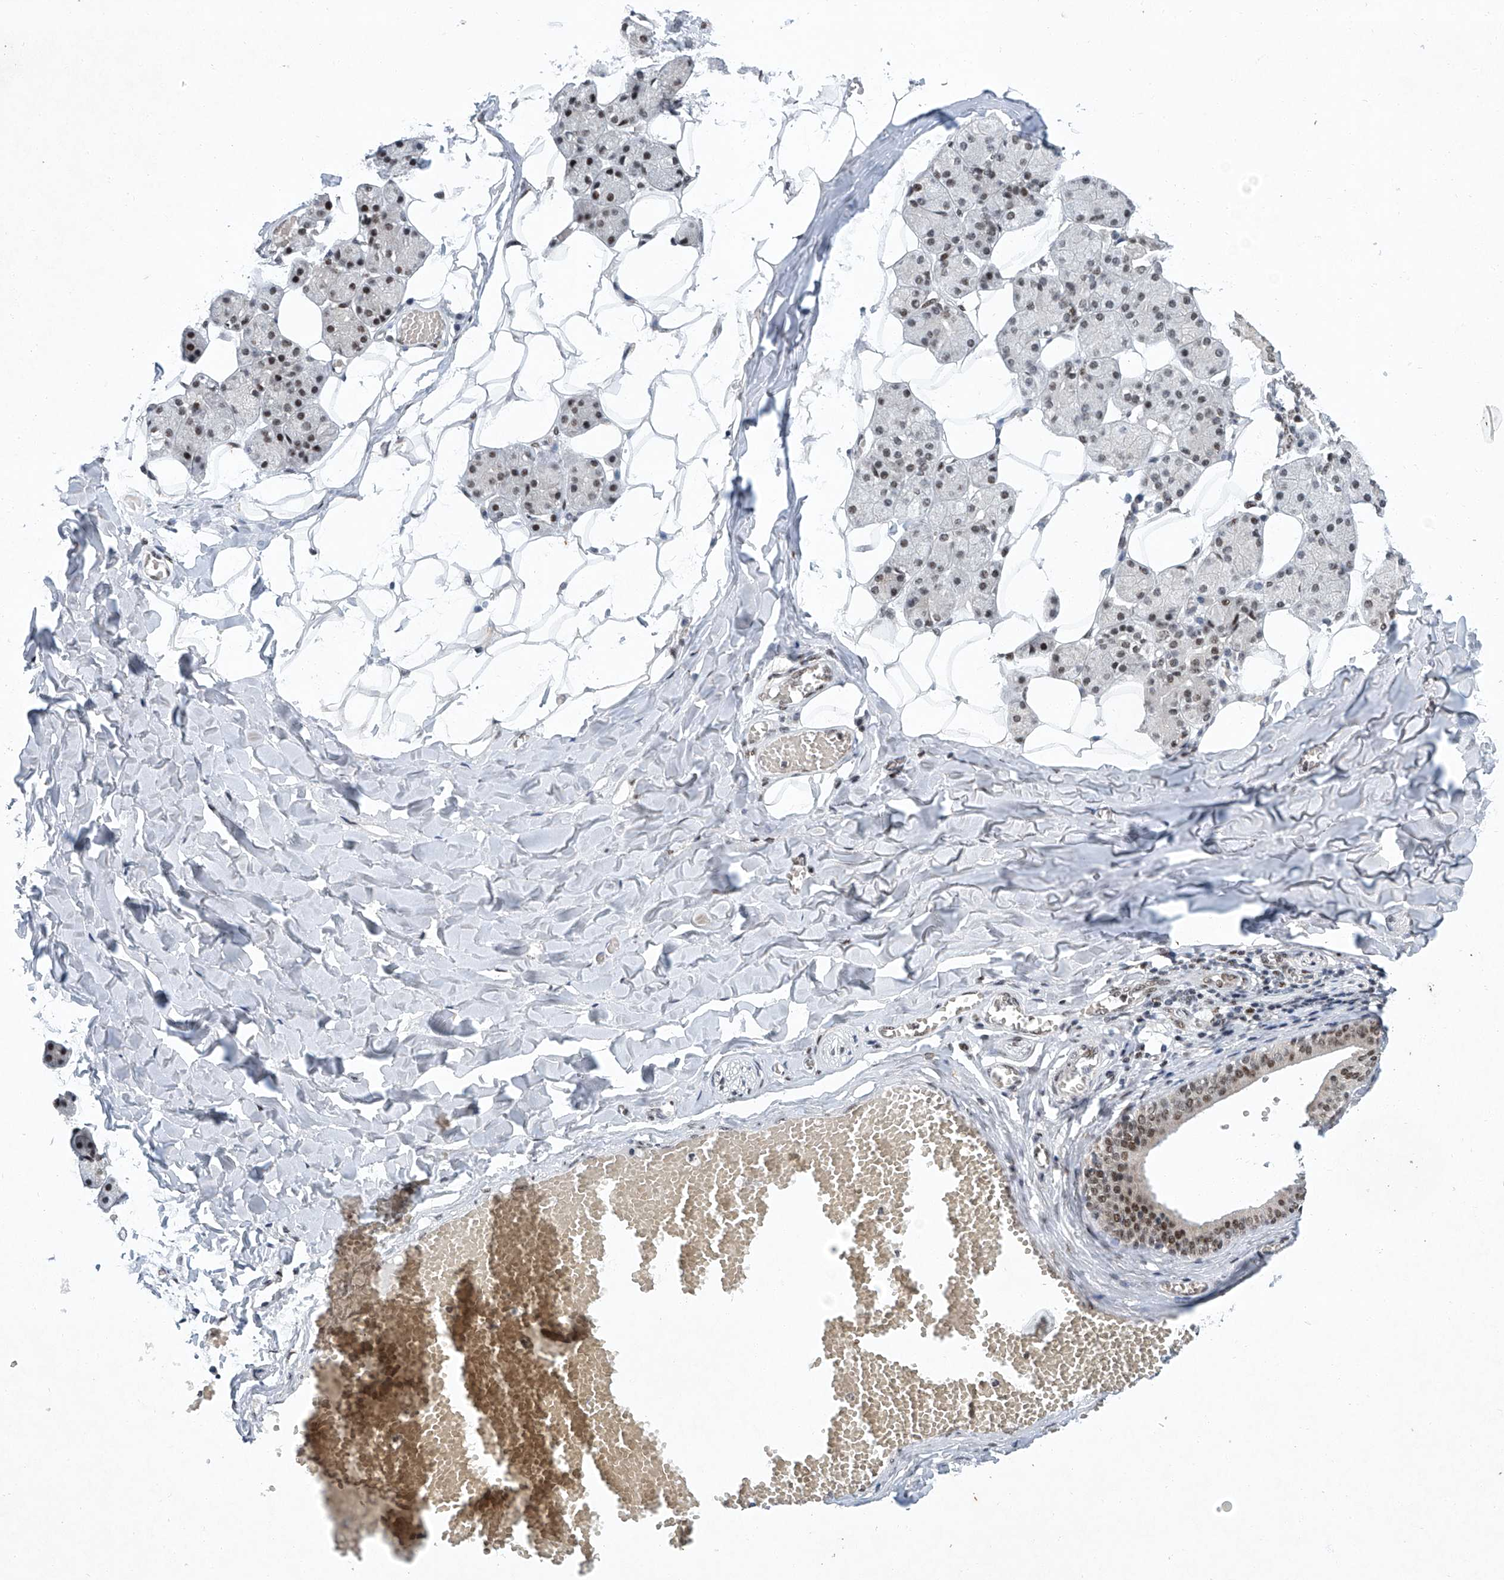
{"staining": {"intensity": "moderate", "quantity": "25%-75%", "location": "nuclear"}, "tissue": "salivary gland", "cell_type": "Glandular cells", "image_type": "normal", "snomed": [{"axis": "morphology", "description": "Normal tissue, NOS"}, {"axis": "topography", "description": "Salivary gland"}], "caption": "Brown immunohistochemical staining in benign salivary gland demonstrates moderate nuclear expression in approximately 25%-75% of glandular cells. The staining was performed using DAB (3,3'-diaminobenzidine) to visualize the protein expression in brown, while the nuclei were stained in blue with hematoxylin (Magnification: 20x).", "gene": "TFDP1", "patient": {"sex": "female", "age": 33}}